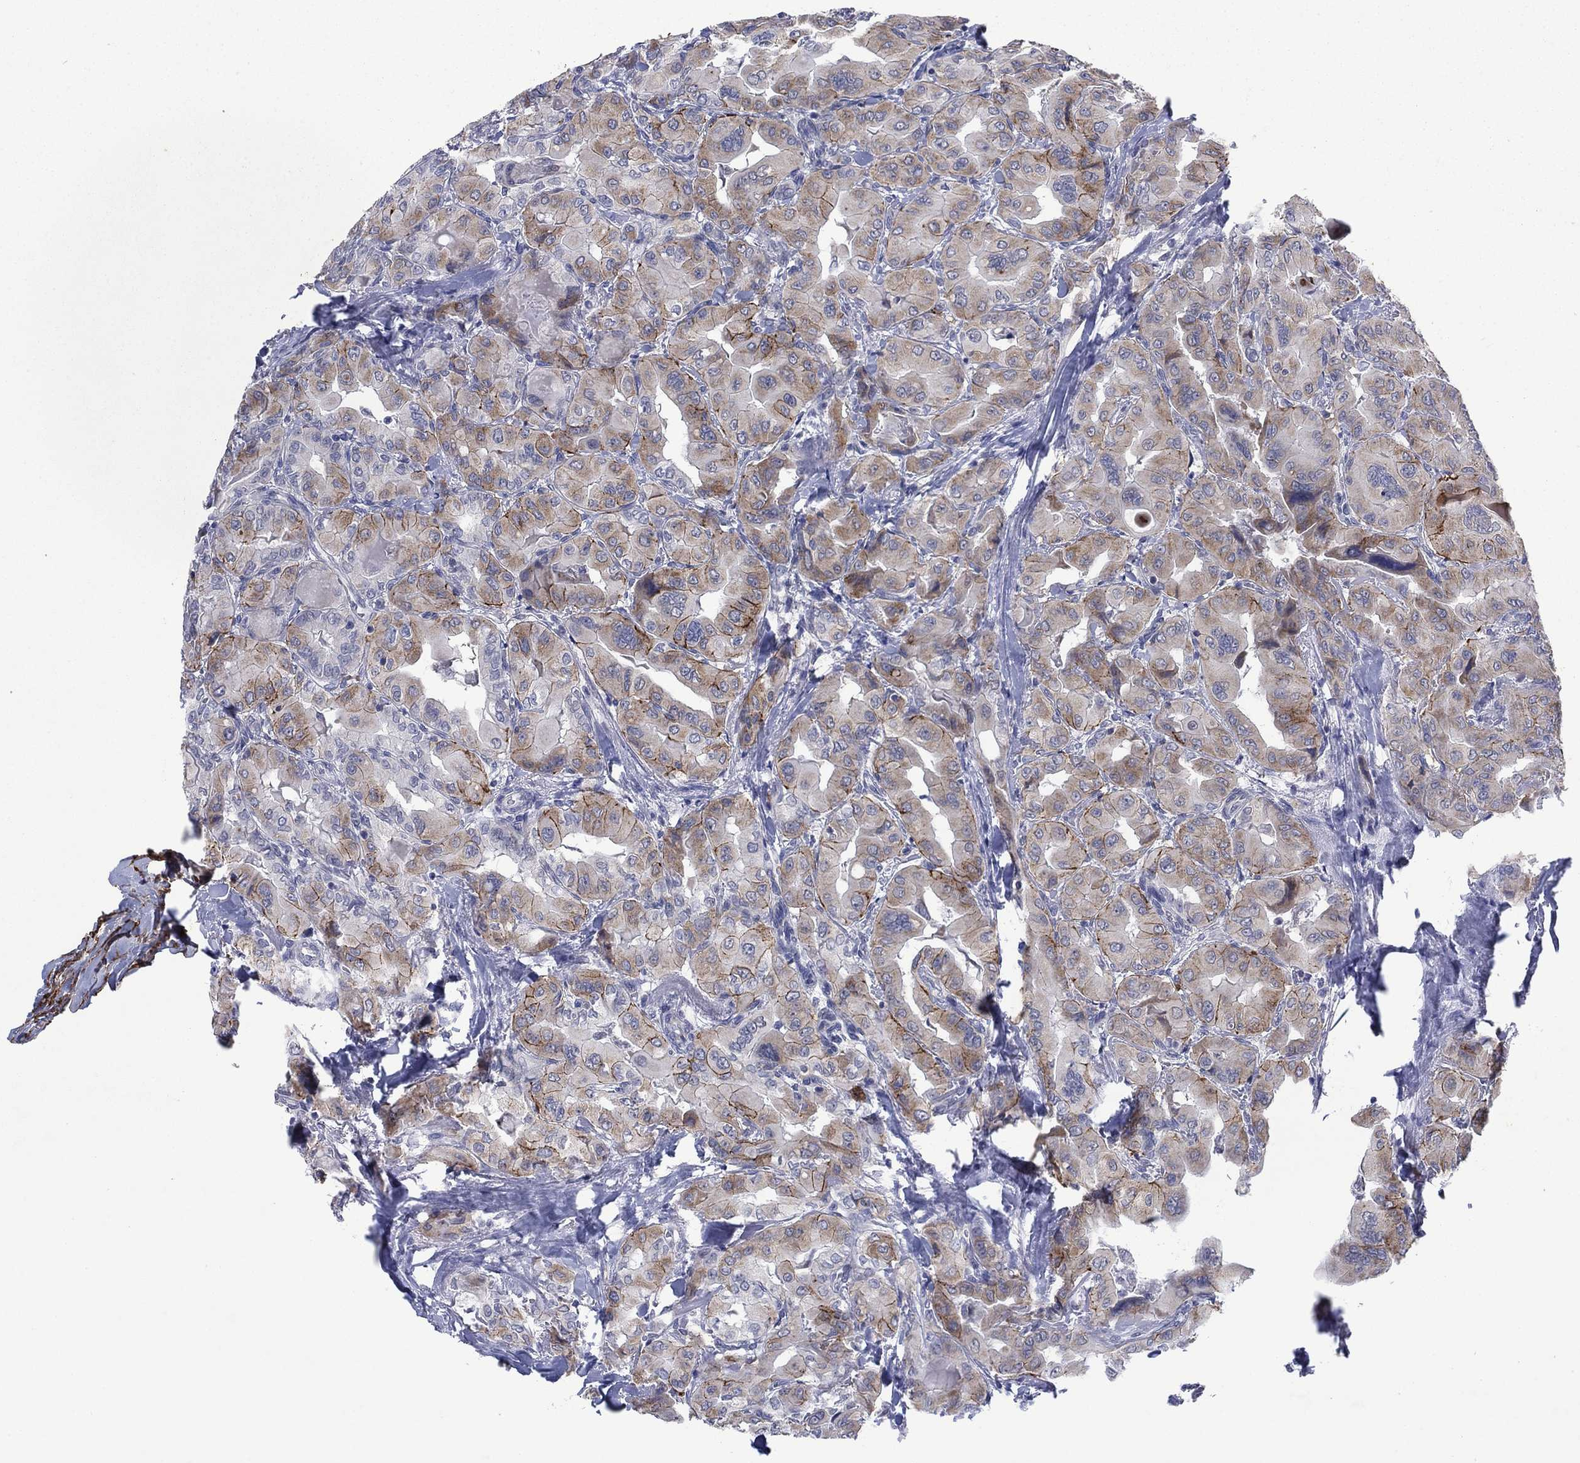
{"staining": {"intensity": "strong", "quantity": "<25%", "location": "cytoplasmic/membranous"}, "tissue": "thyroid cancer", "cell_type": "Tumor cells", "image_type": "cancer", "snomed": [{"axis": "morphology", "description": "Normal tissue, NOS"}, {"axis": "morphology", "description": "Papillary adenocarcinoma, NOS"}, {"axis": "topography", "description": "Thyroid gland"}], "caption": "Approximately <25% of tumor cells in human thyroid cancer (papillary adenocarcinoma) demonstrate strong cytoplasmic/membranous protein positivity as visualized by brown immunohistochemical staining.", "gene": "SDC1", "patient": {"sex": "female", "age": 66}}